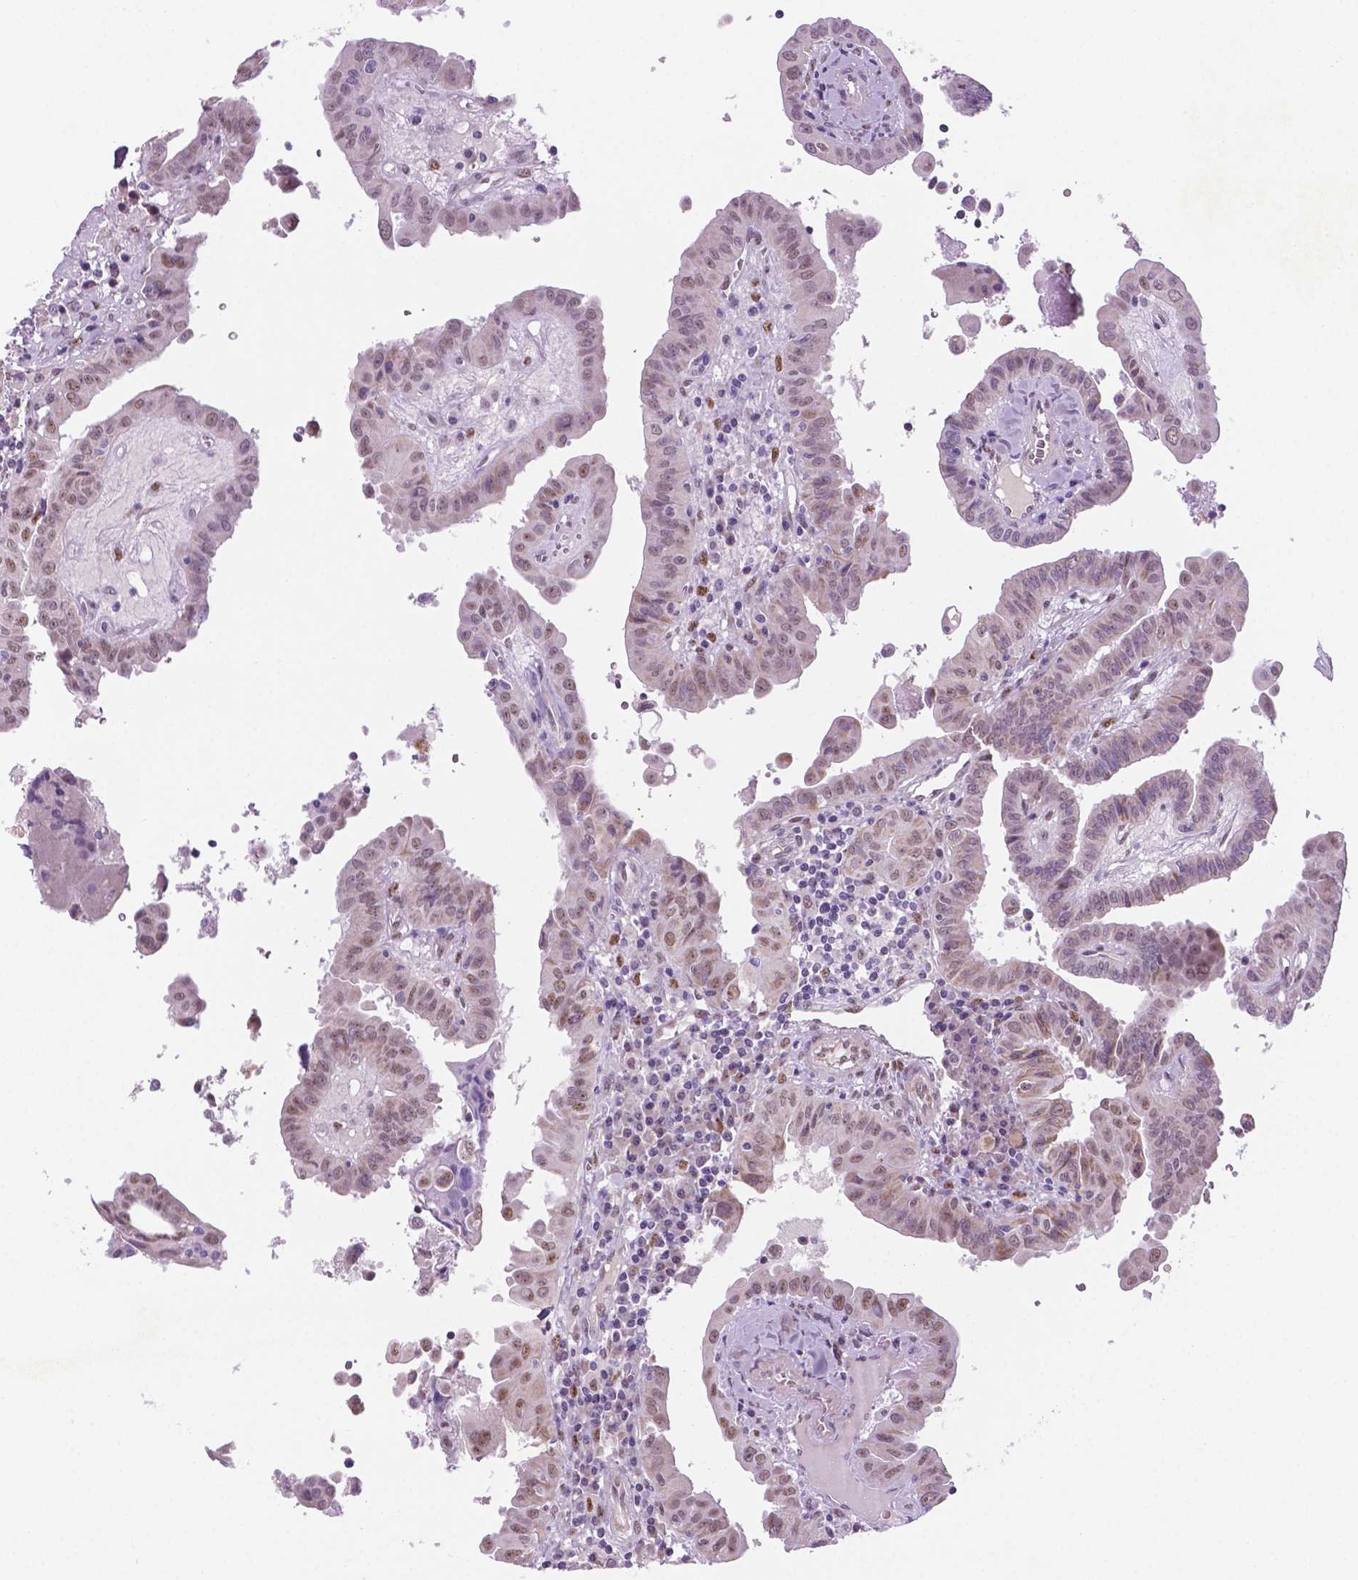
{"staining": {"intensity": "moderate", "quantity": ">75%", "location": "nuclear"}, "tissue": "thyroid cancer", "cell_type": "Tumor cells", "image_type": "cancer", "snomed": [{"axis": "morphology", "description": "Papillary adenocarcinoma, NOS"}, {"axis": "topography", "description": "Thyroid gland"}], "caption": "Papillary adenocarcinoma (thyroid) stained with DAB (3,3'-diaminobenzidine) immunohistochemistry reveals medium levels of moderate nuclear staining in about >75% of tumor cells. (IHC, brightfield microscopy, high magnification).", "gene": "C18orf21", "patient": {"sex": "female", "age": 37}}